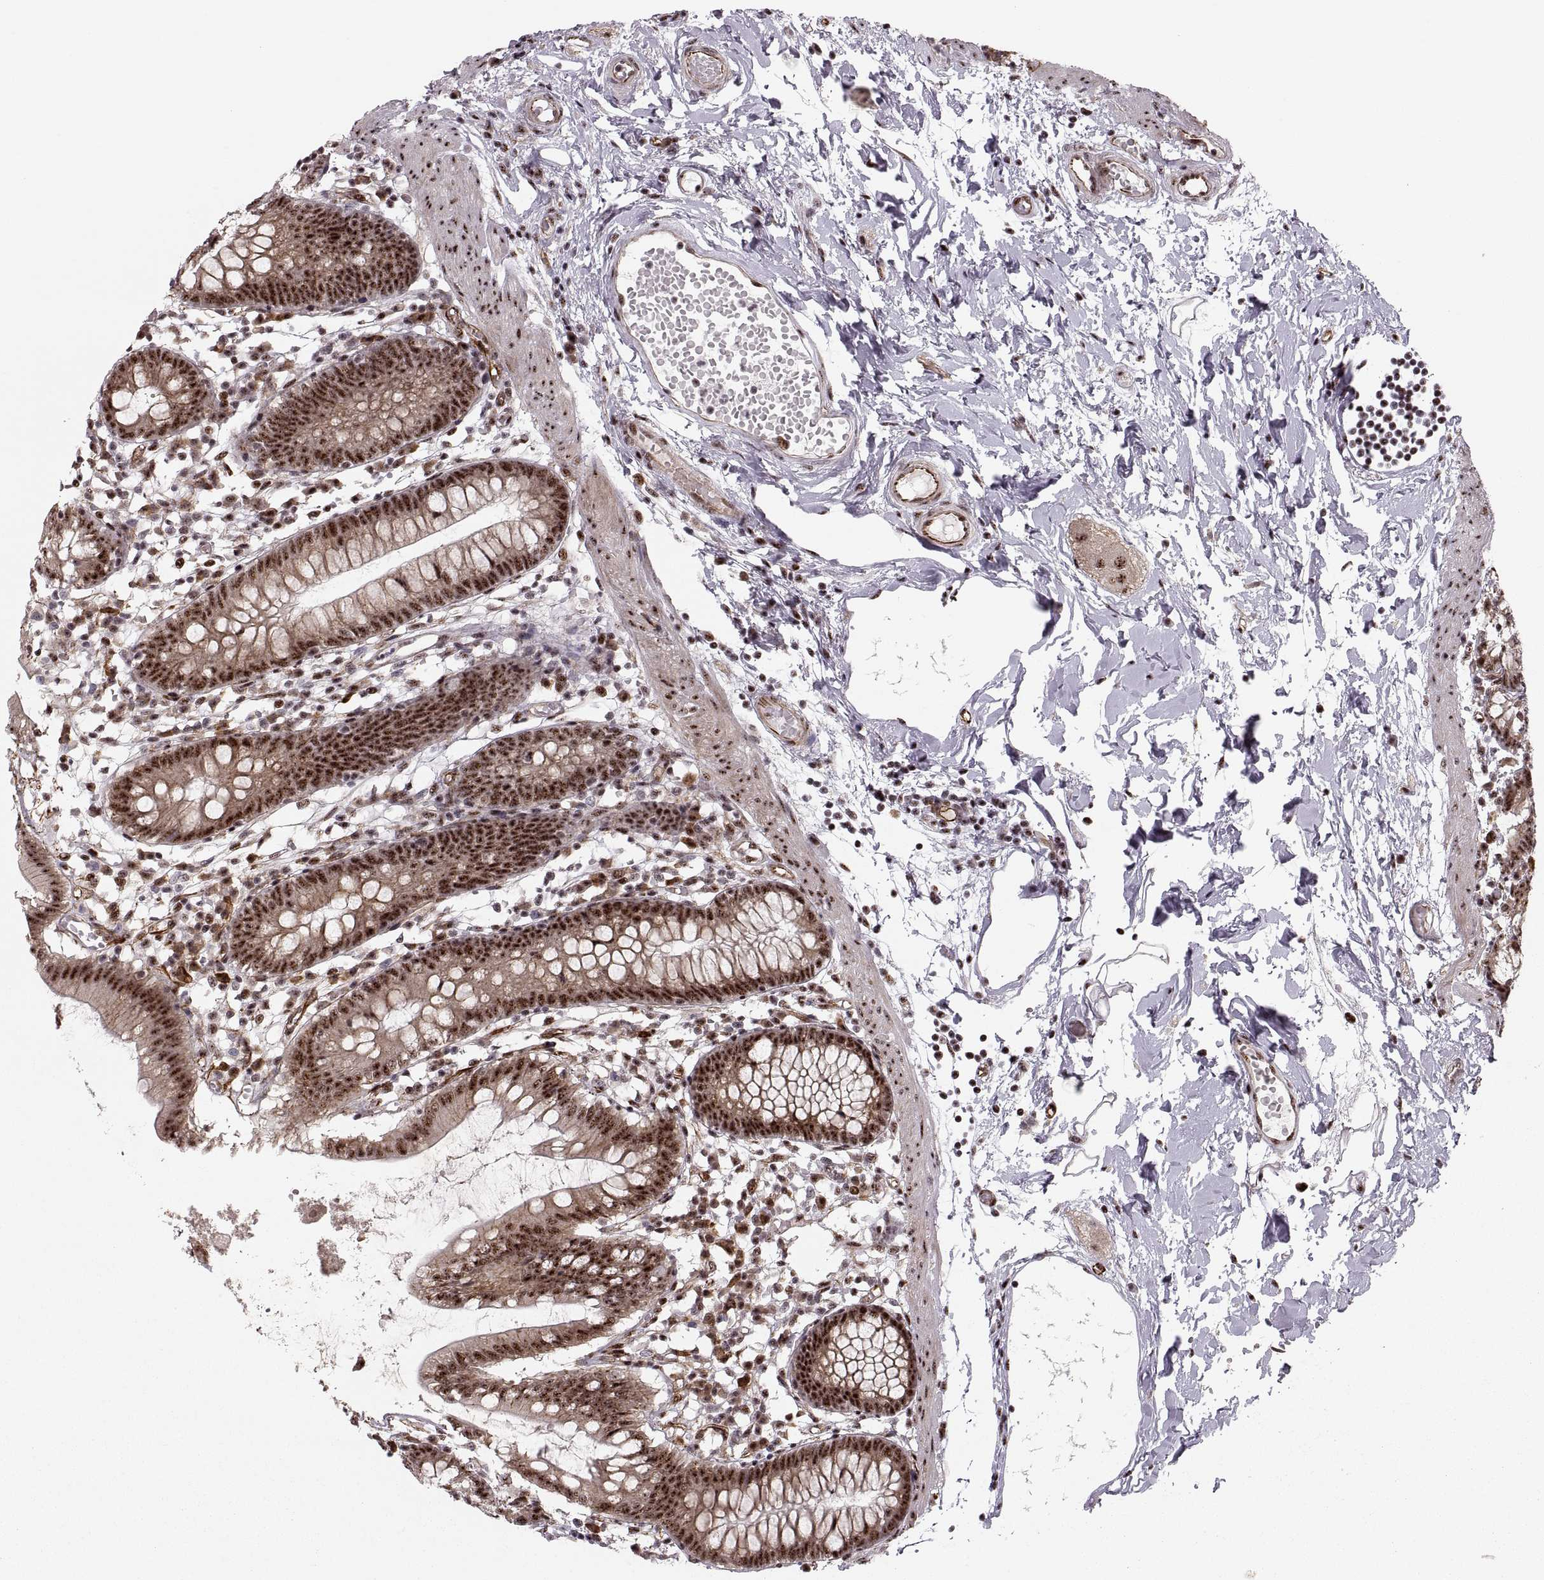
{"staining": {"intensity": "strong", "quantity": ">75%", "location": "nuclear"}, "tissue": "small intestine", "cell_type": "Glandular cells", "image_type": "normal", "snomed": [{"axis": "morphology", "description": "Normal tissue, NOS"}, {"axis": "topography", "description": "Small intestine"}], "caption": "Glandular cells display high levels of strong nuclear positivity in approximately >75% of cells in normal human small intestine.", "gene": "ZCCHC17", "patient": {"sex": "female", "age": 90}}